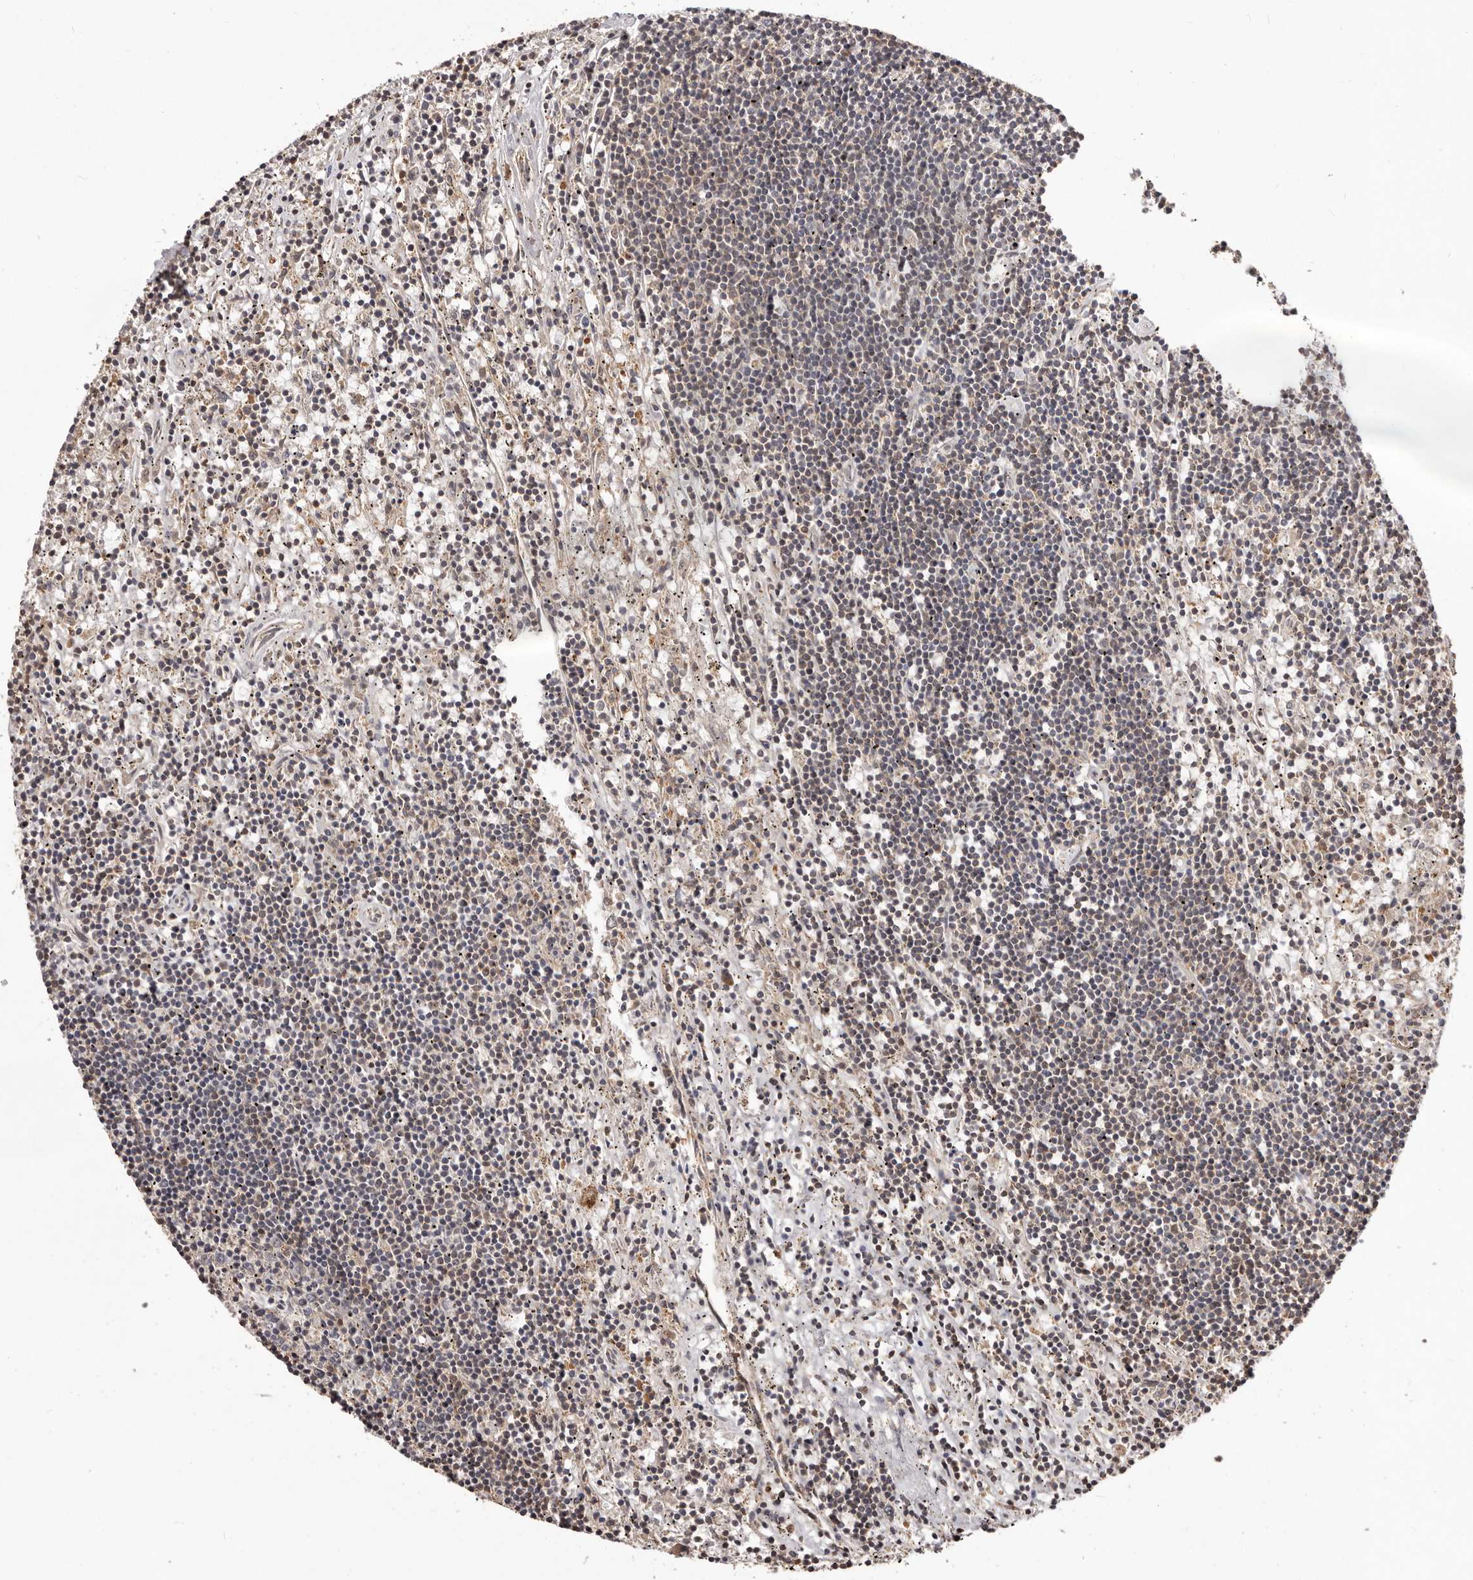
{"staining": {"intensity": "negative", "quantity": "none", "location": "none"}, "tissue": "lymphoma", "cell_type": "Tumor cells", "image_type": "cancer", "snomed": [{"axis": "morphology", "description": "Malignant lymphoma, non-Hodgkin's type, Low grade"}, {"axis": "topography", "description": "Spleen"}], "caption": "DAB (3,3'-diaminobenzidine) immunohistochemical staining of human malignant lymphoma, non-Hodgkin's type (low-grade) exhibits no significant positivity in tumor cells.", "gene": "MTO1", "patient": {"sex": "male", "age": 76}}